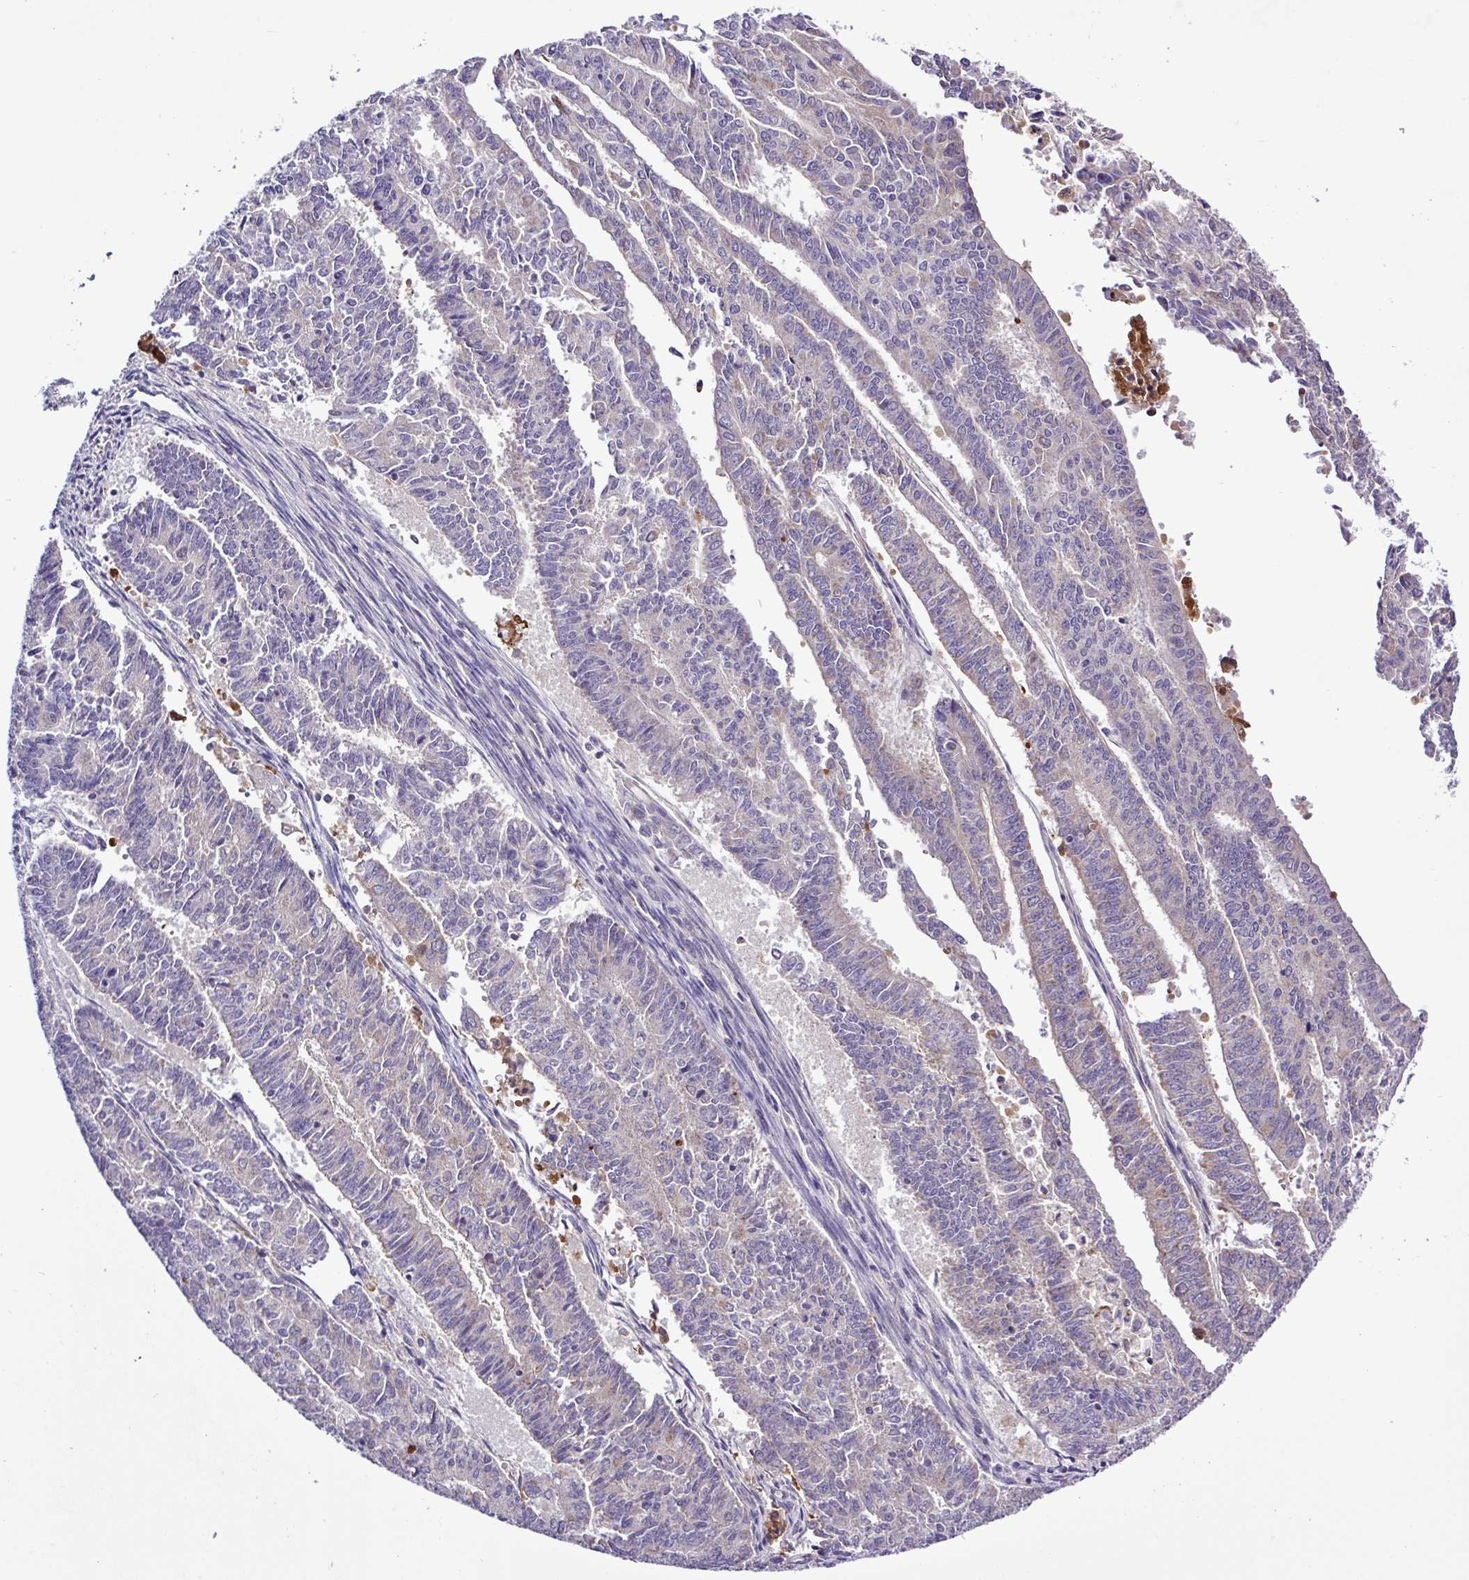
{"staining": {"intensity": "weak", "quantity": "<25%", "location": "cytoplasmic/membranous"}, "tissue": "endometrial cancer", "cell_type": "Tumor cells", "image_type": "cancer", "snomed": [{"axis": "morphology", "description": "Adenocarcinoma, NOS"}, {"axis": "topography", "description": "Endometrium"}], "caption": "Immunohistochemistry (IHC) histopathology image of neoplastic tissue: adenocarcinoma (endometrial) stained with DAB shows no significant protein positivity in tumor cells.", "gene": "CWH43", "patient": {"sex": "female", "age": 59}}